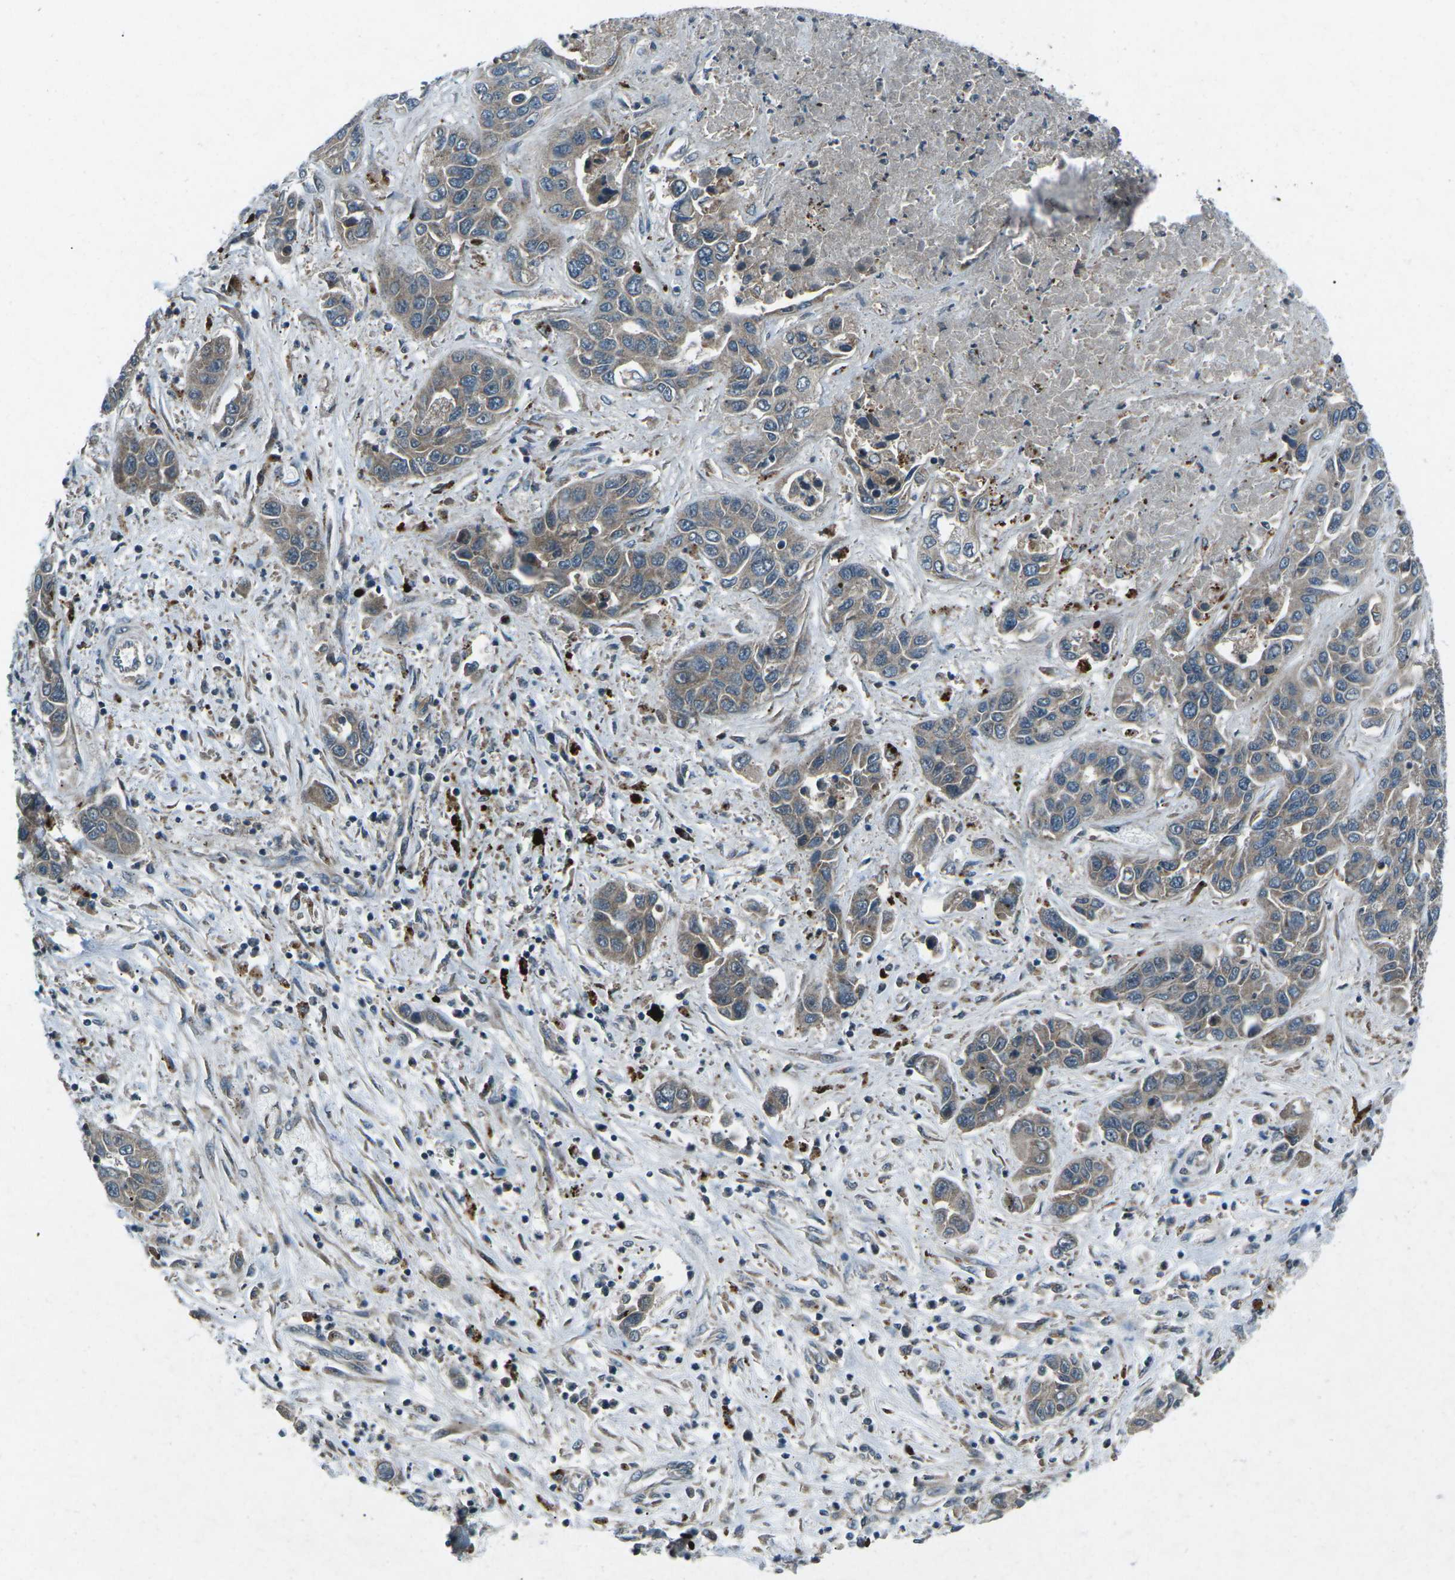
{"staining": {"intensity": "weak", "quantity": ">75%", "location": "cytoplasmic/membranous"}, "tissue": "liver cancer", "cell_type": "Tumor cells", "image_type": "cancer", "snomed": [{"axis": "morphology", "description": "Cholangiocarcinoma"}, {"axis": "topography", "description": "Liver"}], "caption": "An image of liver cancer stained for a protein shows weak cytoplasmic/membranous brown staining in tumor cells.", "gene": "CDK16", "patient": {"sex": "female", "age": 52}}